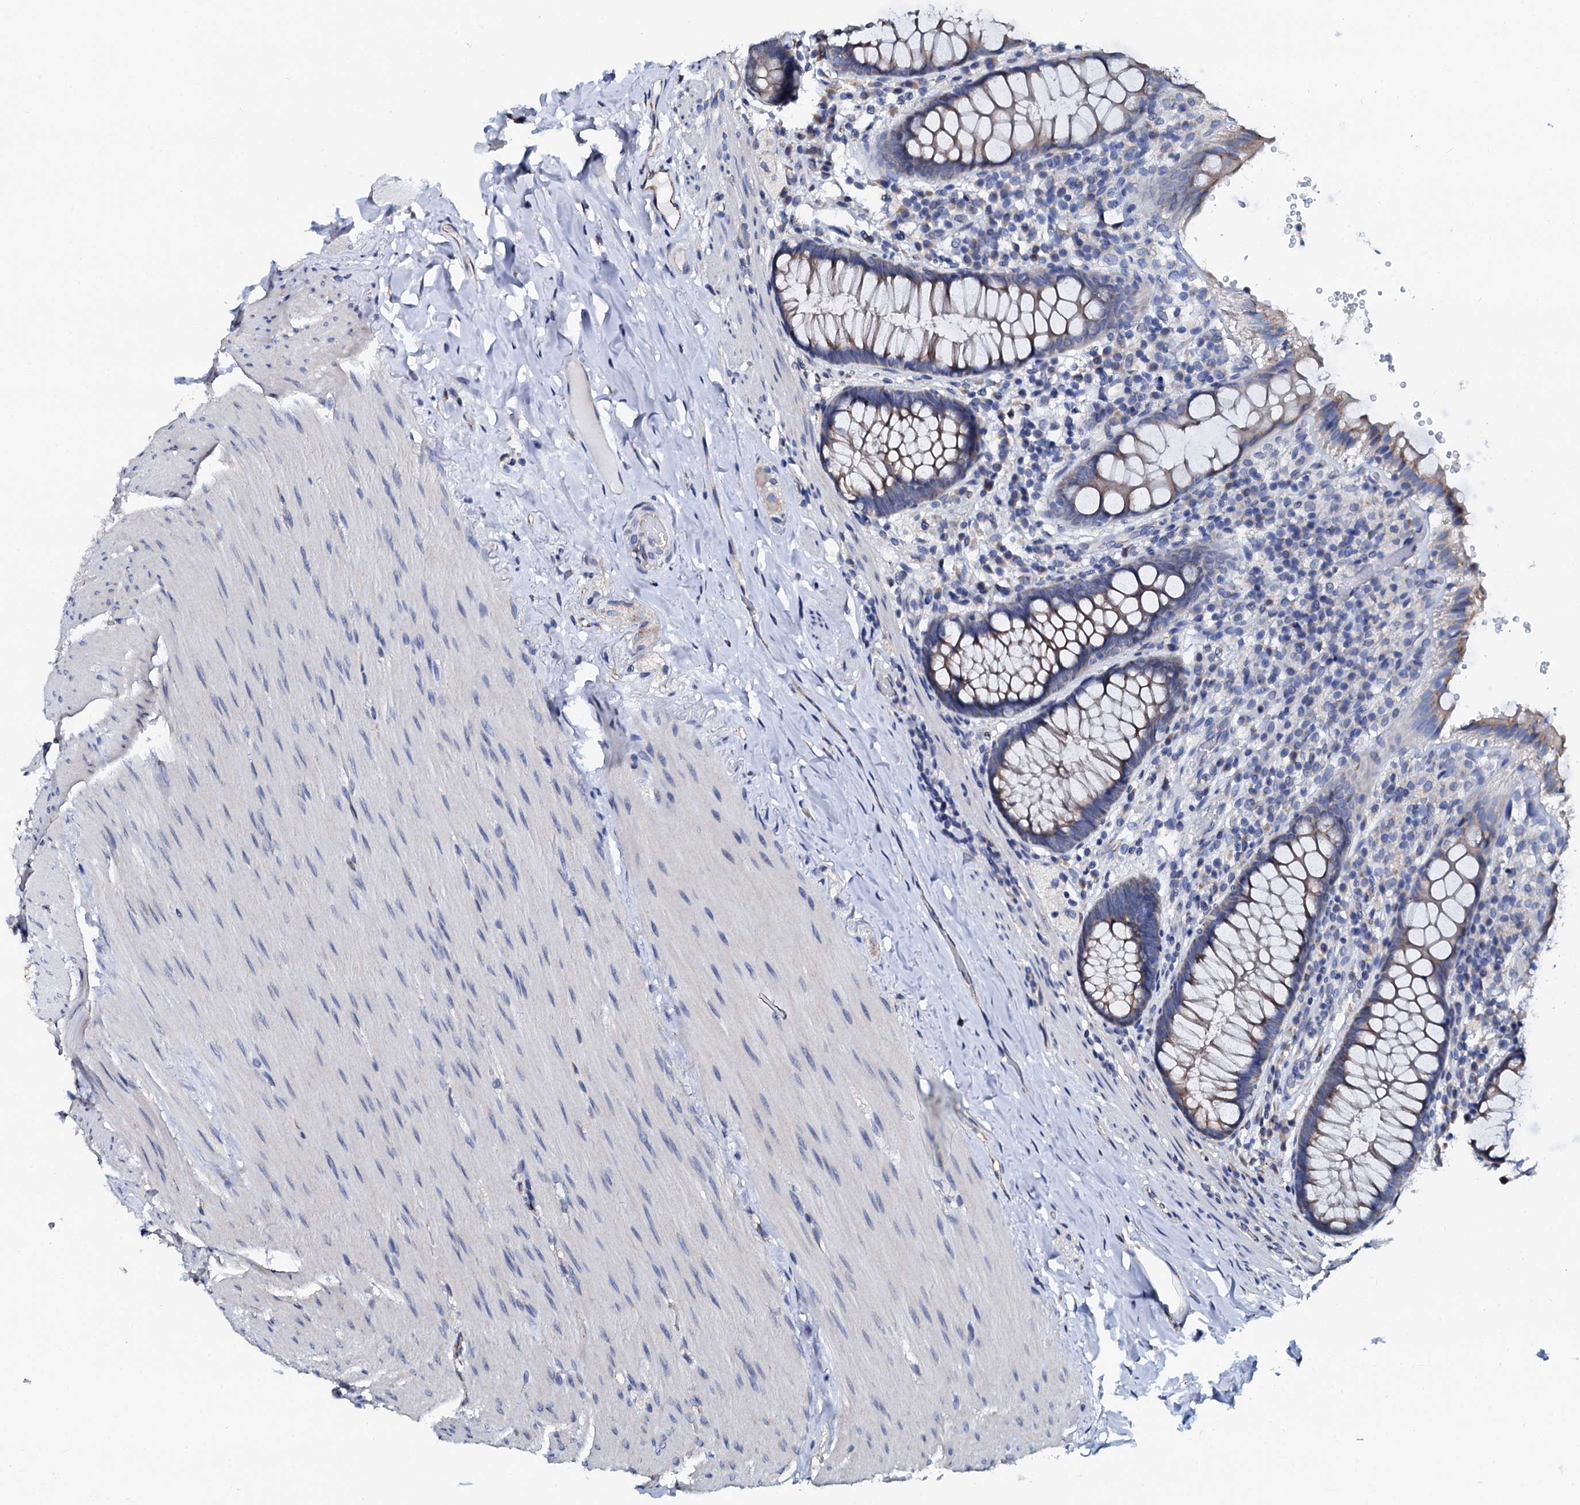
{"staining": {"intensity": "weak", "quantity": "25%-75%", "location": "cytoplasmic/membranous"}, "tissue": "rectum", "cell_type": "Glandular cells", "image_type": "normal", "snomed": [{"axis": "morphology", "description": "Normal tissue, NOS"}, {"axis": "topography", "description": "Rectum"}], "caption": "DAB (3,3'-diaminobenzidine) immunohistochemical staining of unremarkable rectum reveals weak cytoplasmic/membranous protein positivity in approximately 25%-75% of glandular cells. Nuclei are stained in blue.", "gene": "AKAP3", "patient": {"sex": "male", "age": 83}}